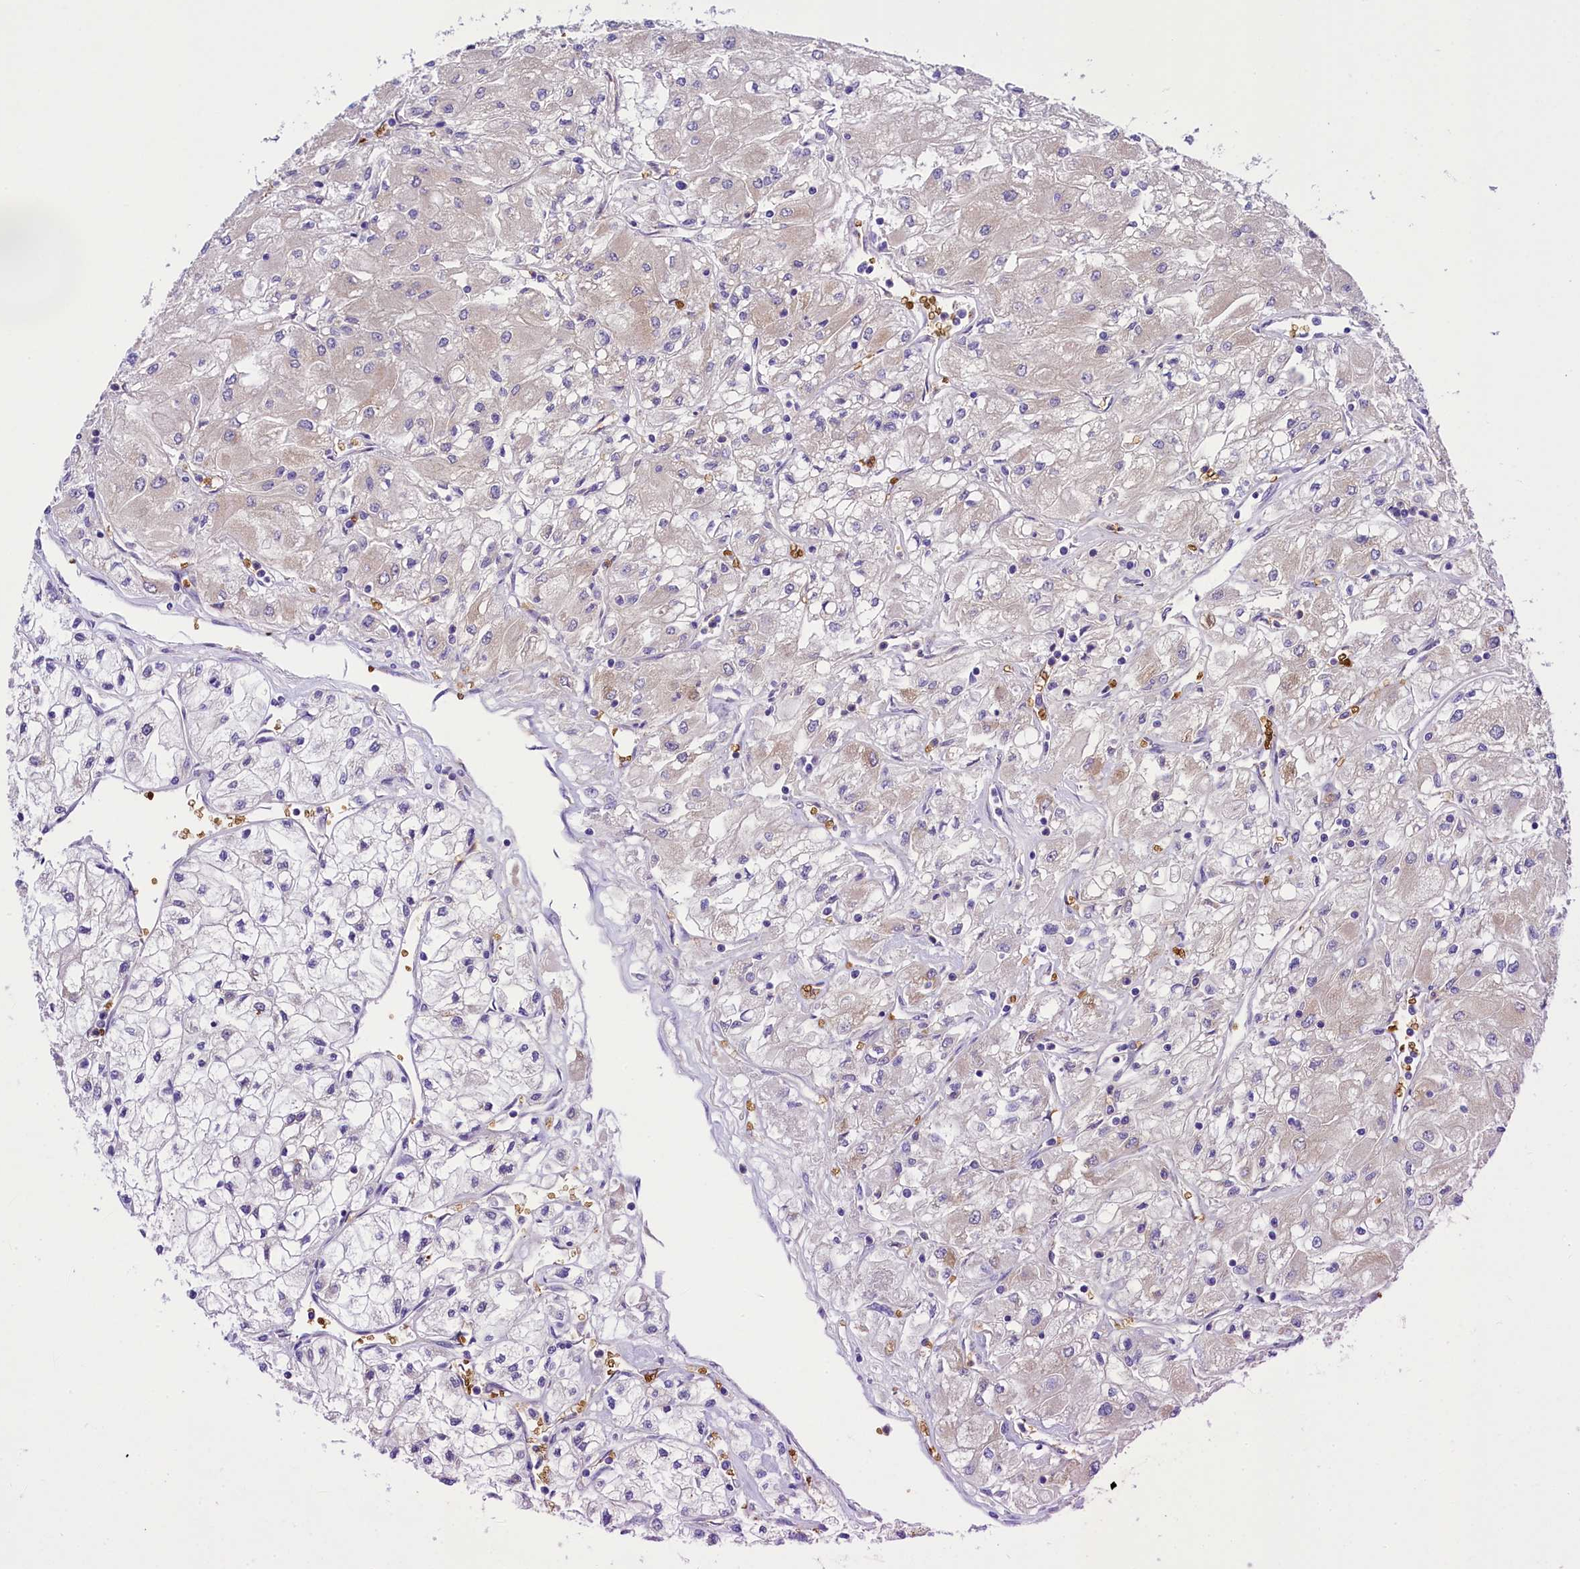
{"staining": {"intensity": "weak", "quantity": "<25%", "location": "cytoplasmic/membranous"}, "tissue": "renal cancer", "cell_type": "Tumor cells", "image_type": "cancer", "snomed": [{"axis": "morphology", "description": "Adenocarcinoma, NOS"}, {"axis": "topography", "description": "Kidney"}], "caption": "An IHC micrograph of renal cancer is shown. There is no staining in tumor cells of renal cancer.", "gene": "LARP4", "patient": {"sex": "male", "age": 80}}